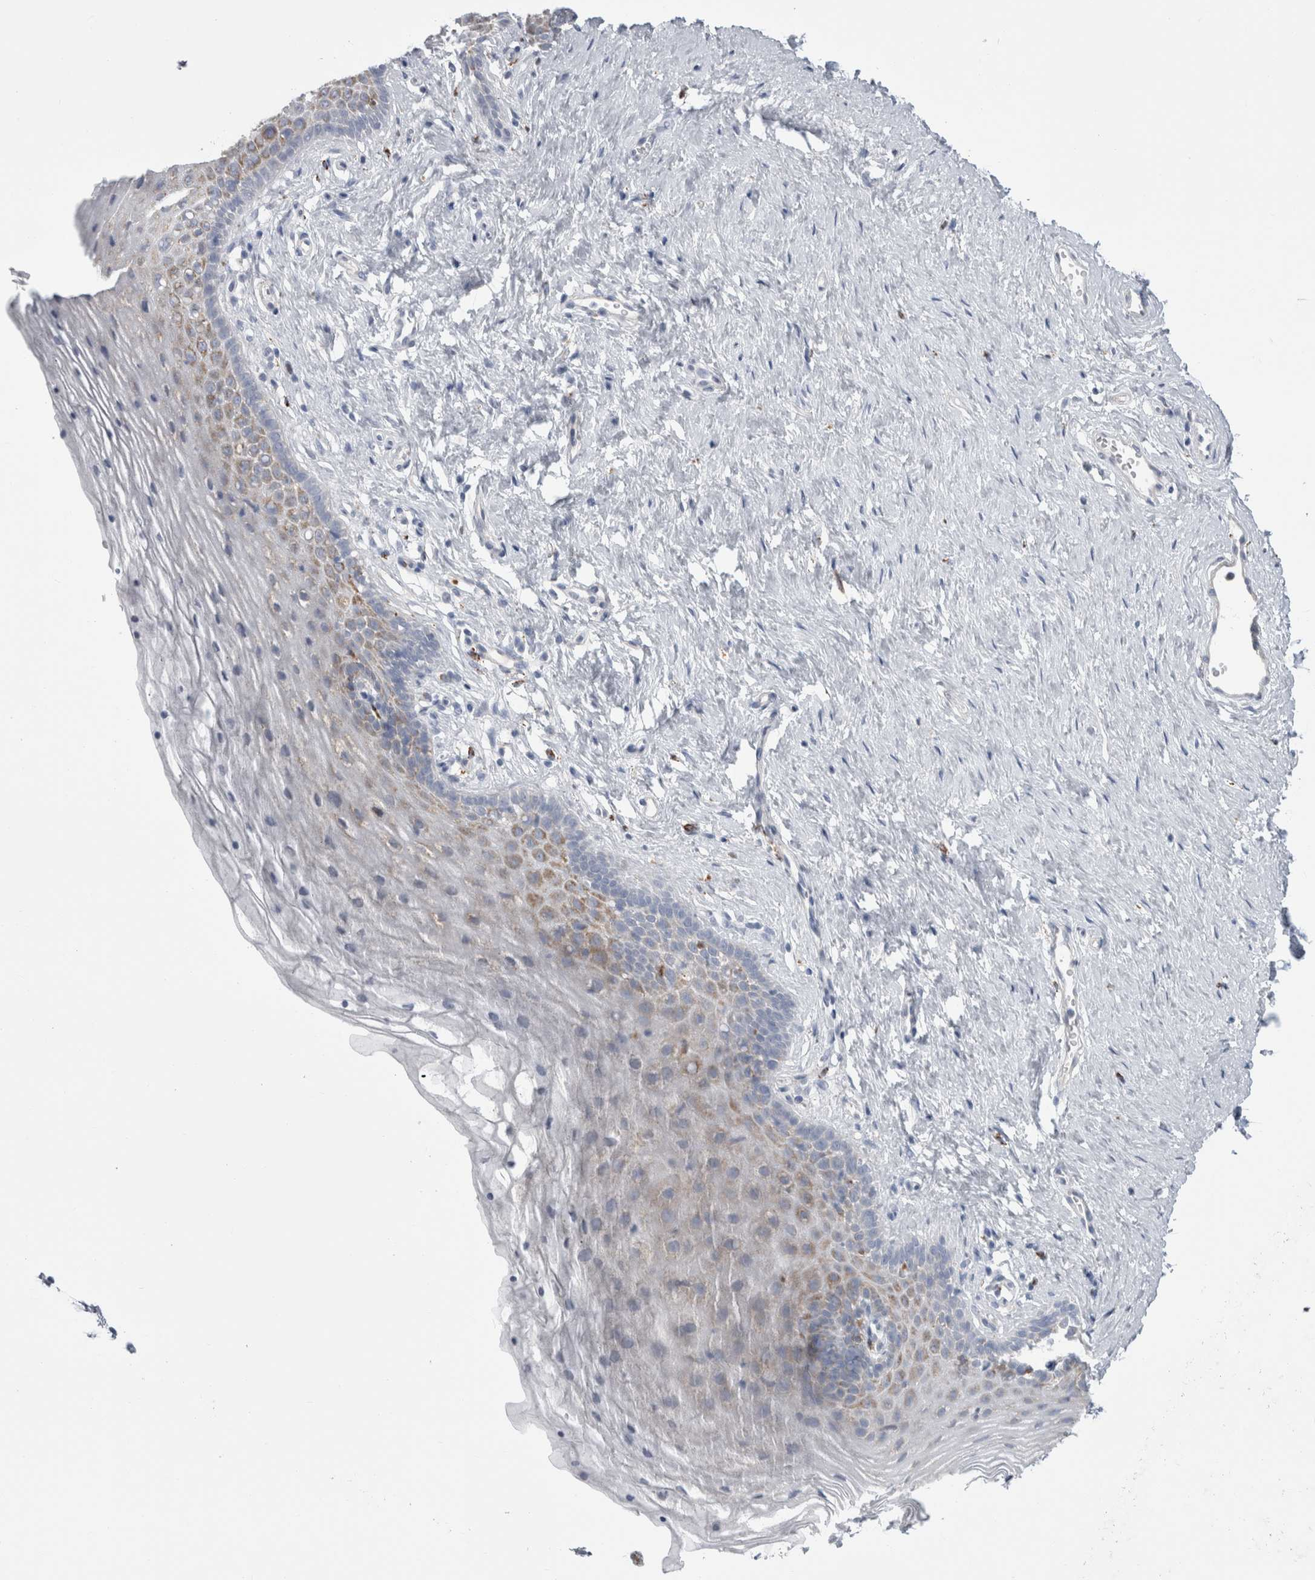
{"staining": {"intensity": "weak", "quantity": "<25%", "location": "cytoplasmic/membranous"}, "tissue": "vagina", "cell_type": "Squamous epithelial cells", "image_type": "normal", "snomed": [{"axis": "morphology", "description": "Normal tissue, NOS"}, {"axis": "topography", "description": "Vagina"}], "caption": "Image shows no protein staining in squamous epithelial cells of unremarkable vagina. (Brightfield microscopy of DAB immunohistochemistry (IHC) at high magnification).", "gene": "GATM", "patient": {"sex": "female", "age": 32}}